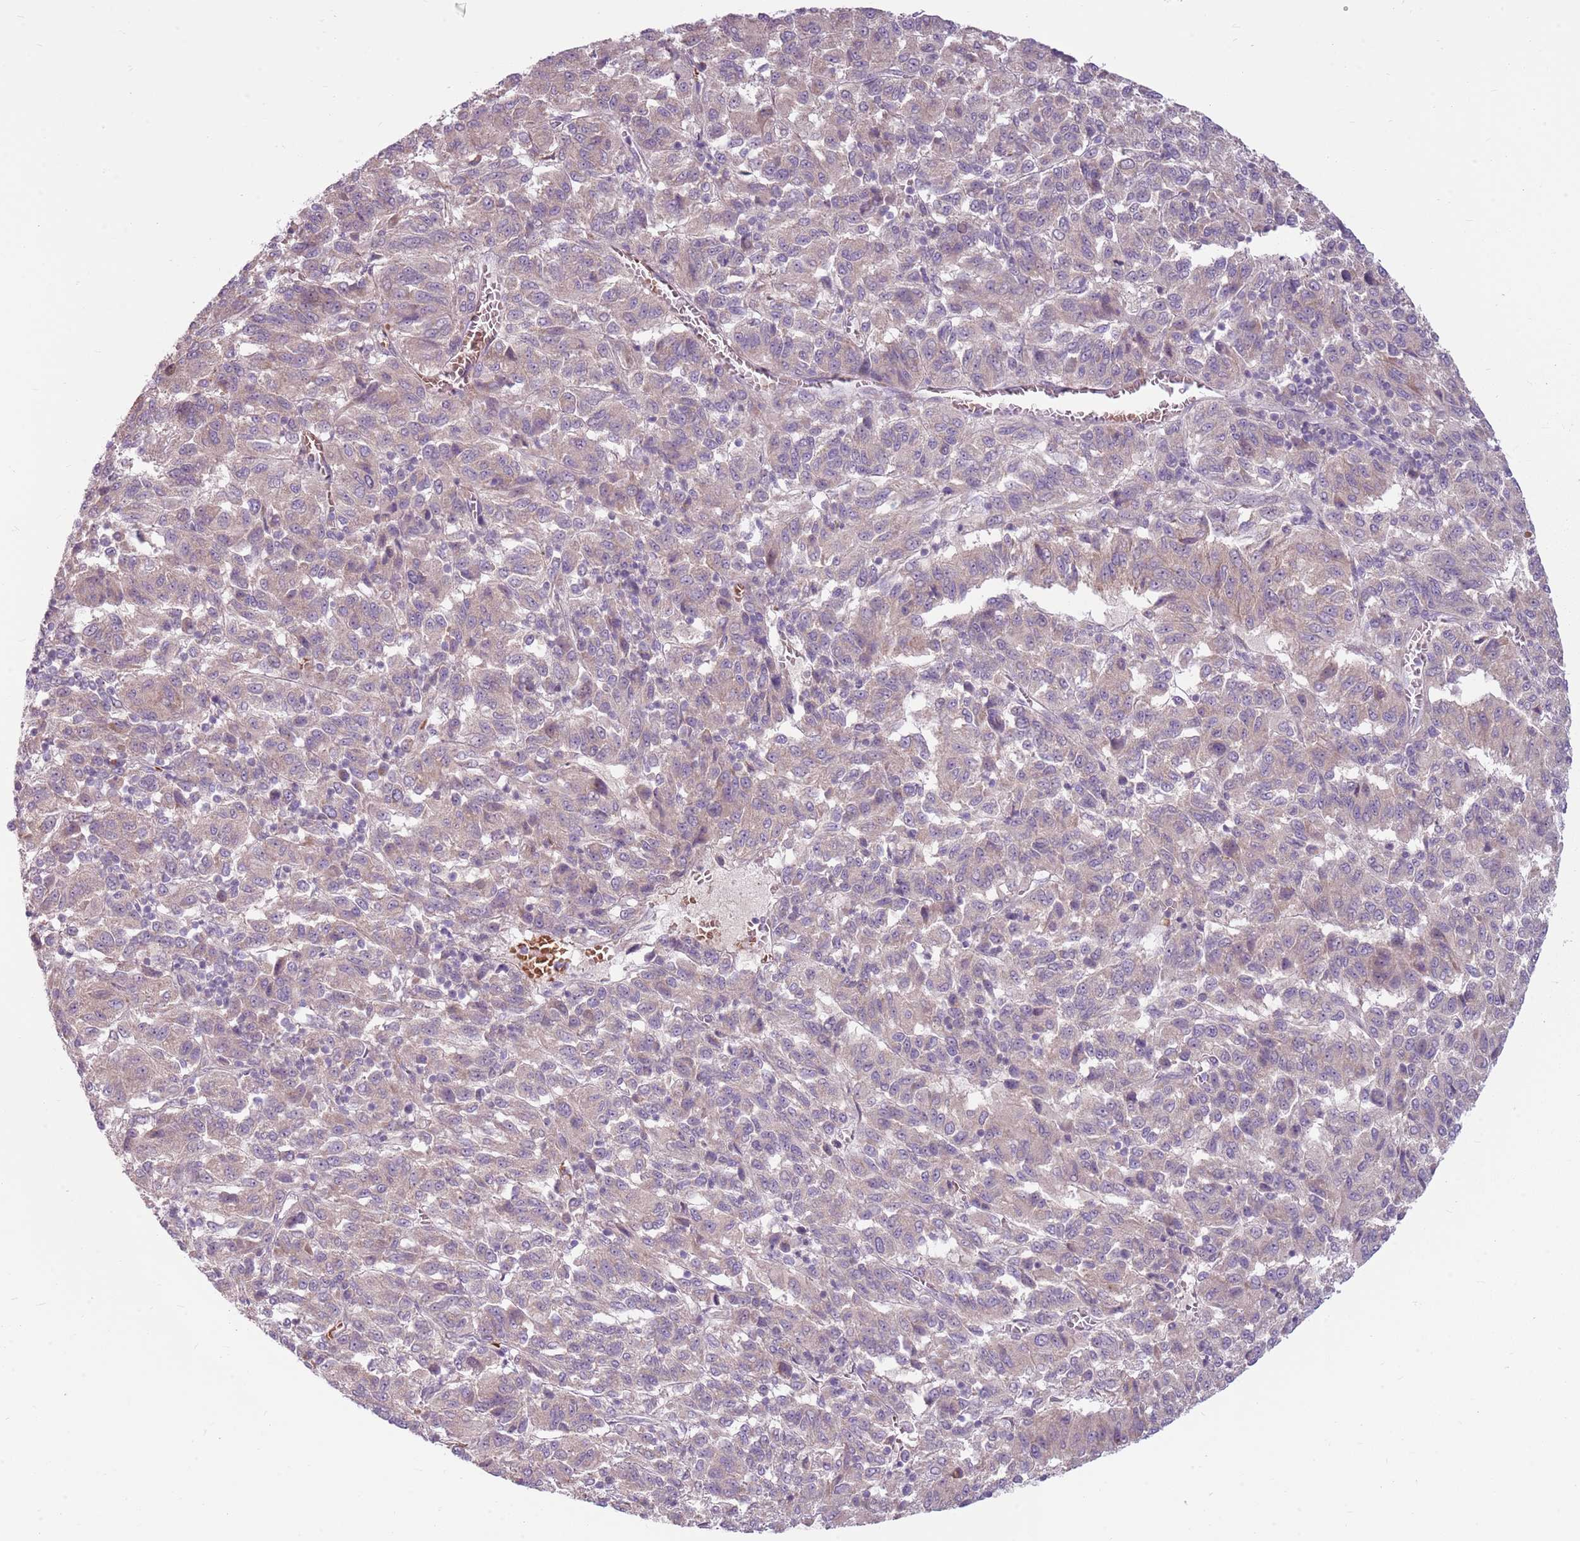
{"staining": {"intensity": "negative", "quantity": "none", "location": "none"}, "tissue": "melanoma", "cell_type": "Tumor cells", "image_type": "cancer", "snomed": [{"axis": "morphology", "description": "Malignant melanoma, Metastatic site"}, {"axis": "topography", "description": "Lung"}], "caption": "Micrograph shows no significant protein positivity in tumor cells of melanoma.", "gene": "HSPA14", "patient": {"sex": "male", "age": 64}}